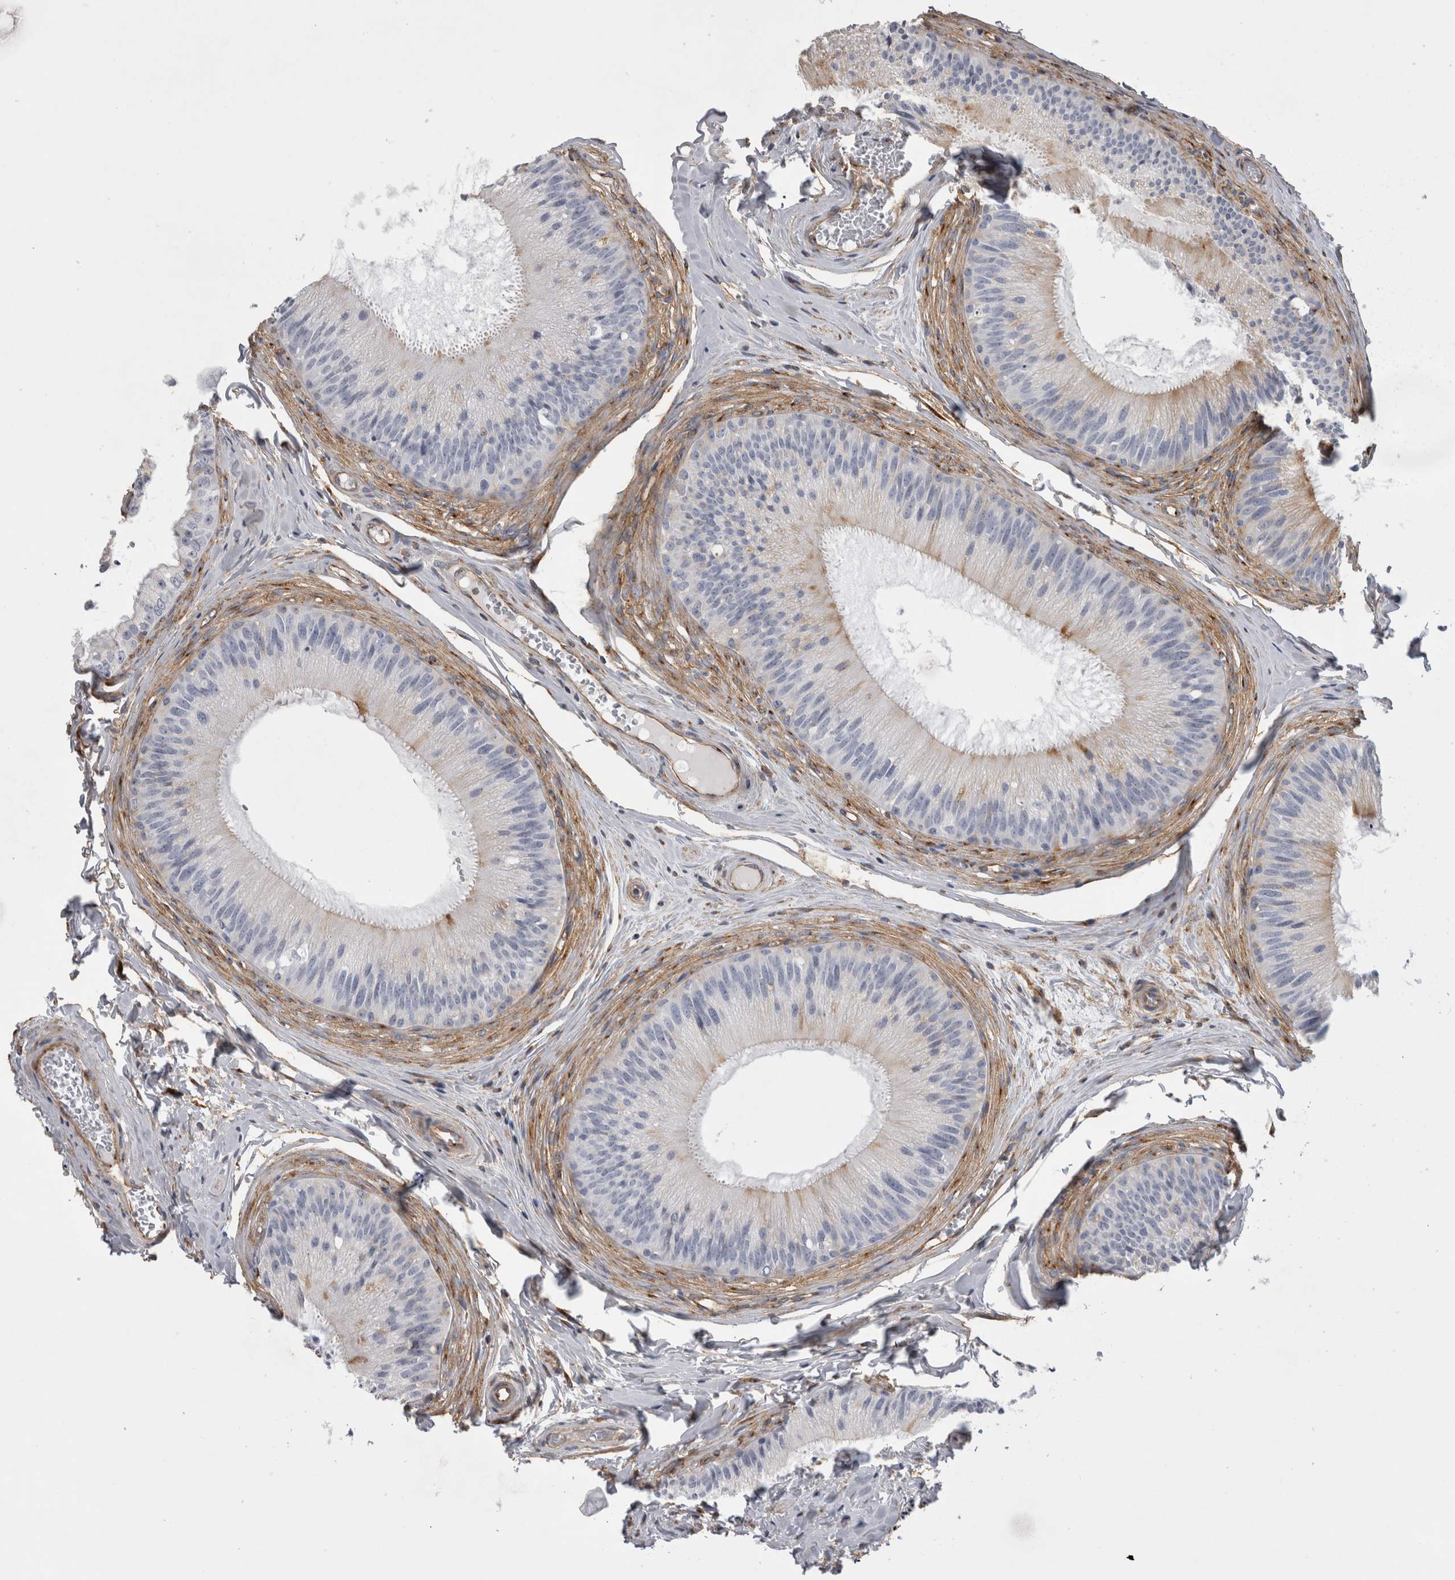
{"staining": {"intensity": "moderate", "quantity": "25%-75%", "location": "cytoplasmic/membranous"}, "tissue": "epididymis", "cell_type": "Glandular cells", "image_type": "normal", "snomed": [{"axis": "morphology", "description": "Normal tissue, NOS"}, {"axis": "topography", "description": "Epididymis"}], "caption": "A photomicrograph showing moderate cytoplasmic/membranous staining in approximately 25%-75% of glandular cells in benign epididymis, as visualized by brown immunohistochemical staining.", "gene": "ATXN3L", "patient": {"sex": "male", "age": 31}}